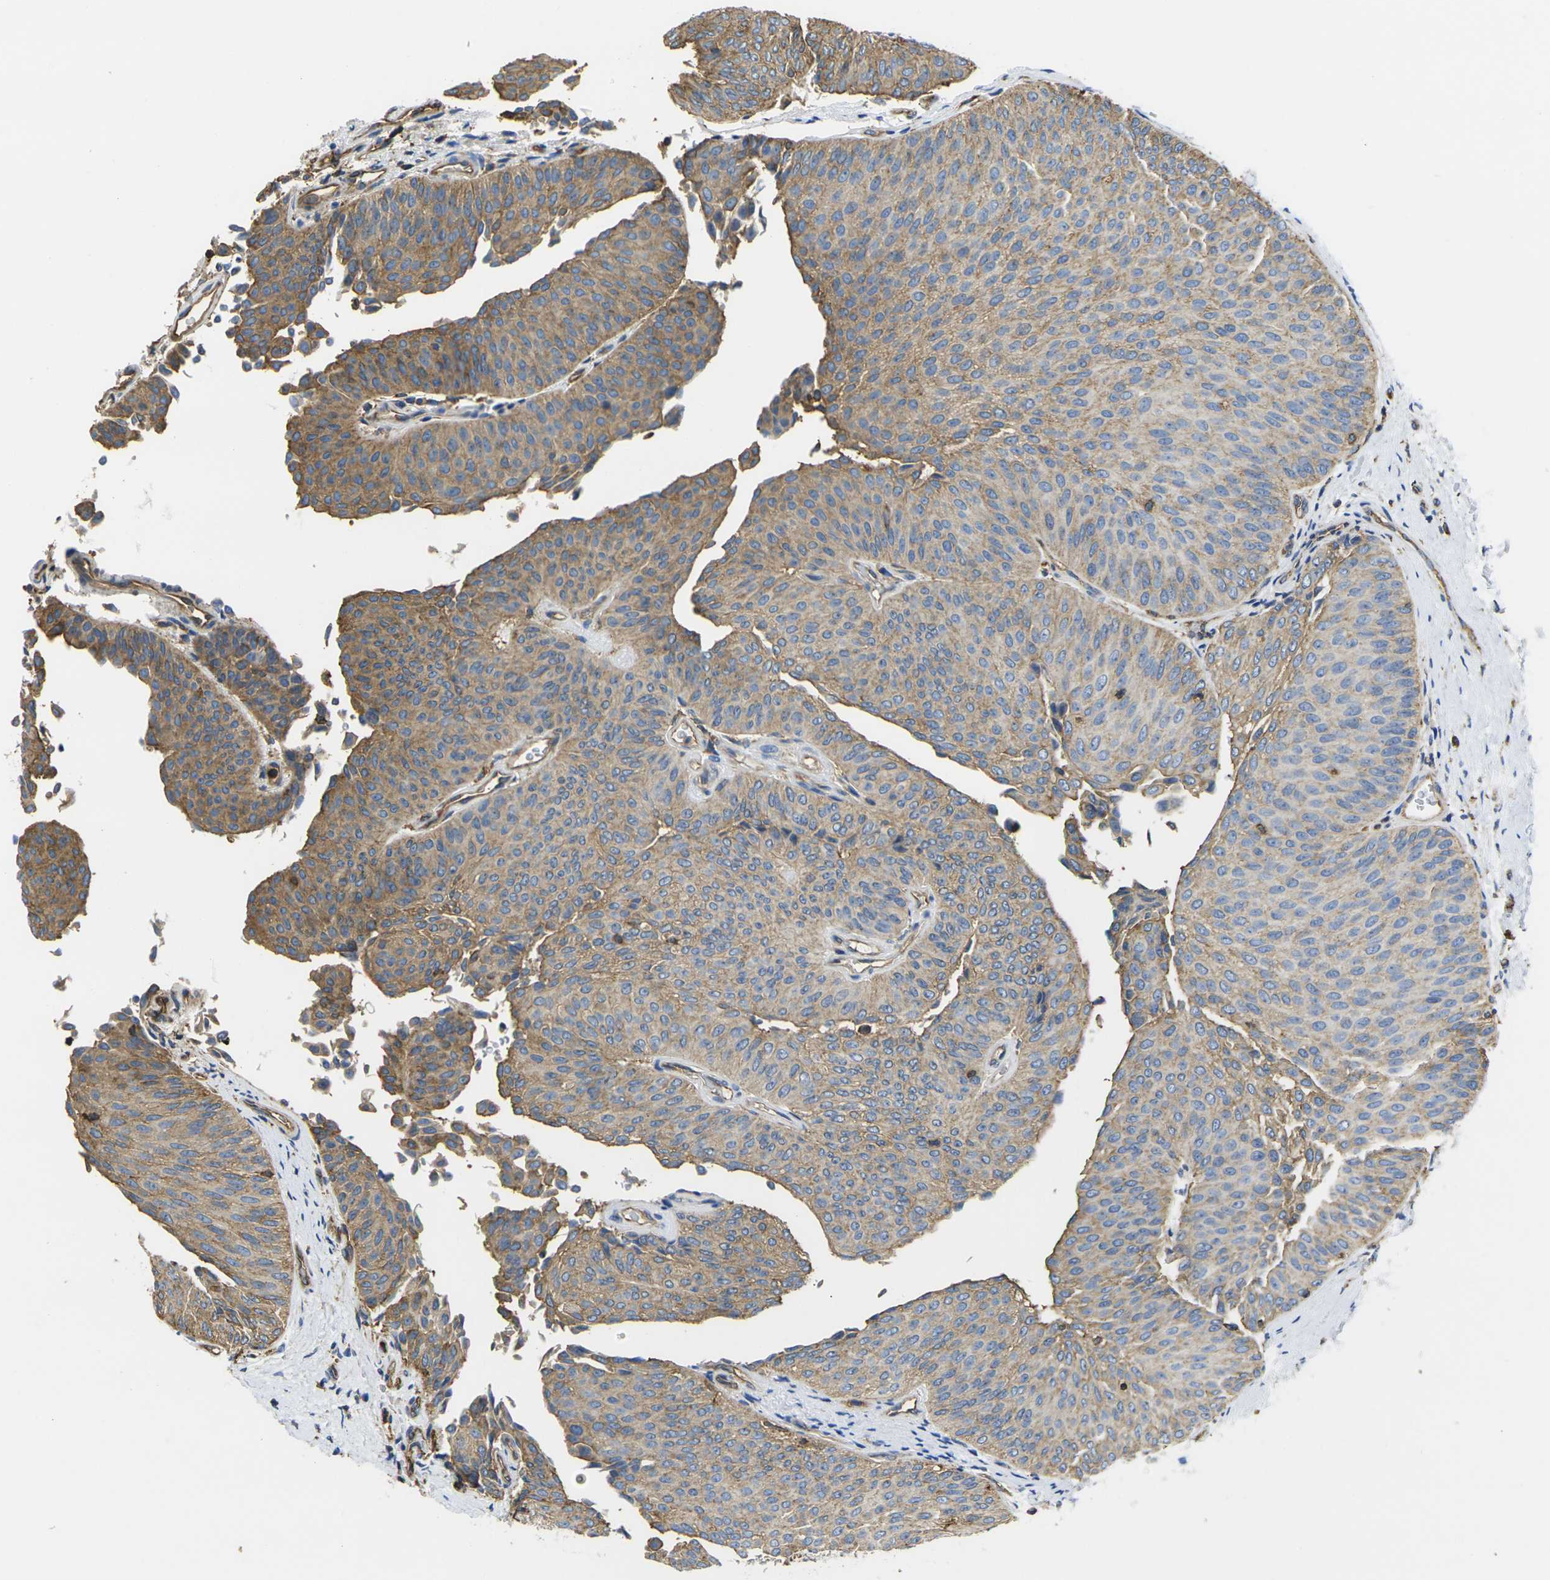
{"staining": {"intensity": "moderate", "quantity": ">75%", "location": "cytoplasmic/membranous"}, "tissue": "urothelial cancer", "cell_type": "Tumor cells", "image_type": "cancer", "snomed": [{"axis": "morphology", "description": "Urothelial carcinoma, Low grade"}, {"axis": "topography", "description": "Urinary bladder"}], "caption": "Brown immunohistochemical staining in human urothelial cancer demonstrates moderate cytoplasmic/membranous expression in about >75% of tumor cells. (DAB (3,3'-diaminobenzidine) = brown stain, brightfield microscopy at high magnification).", "gene": "FAM110D", "patient": {"sex": "female", "age": 60}}